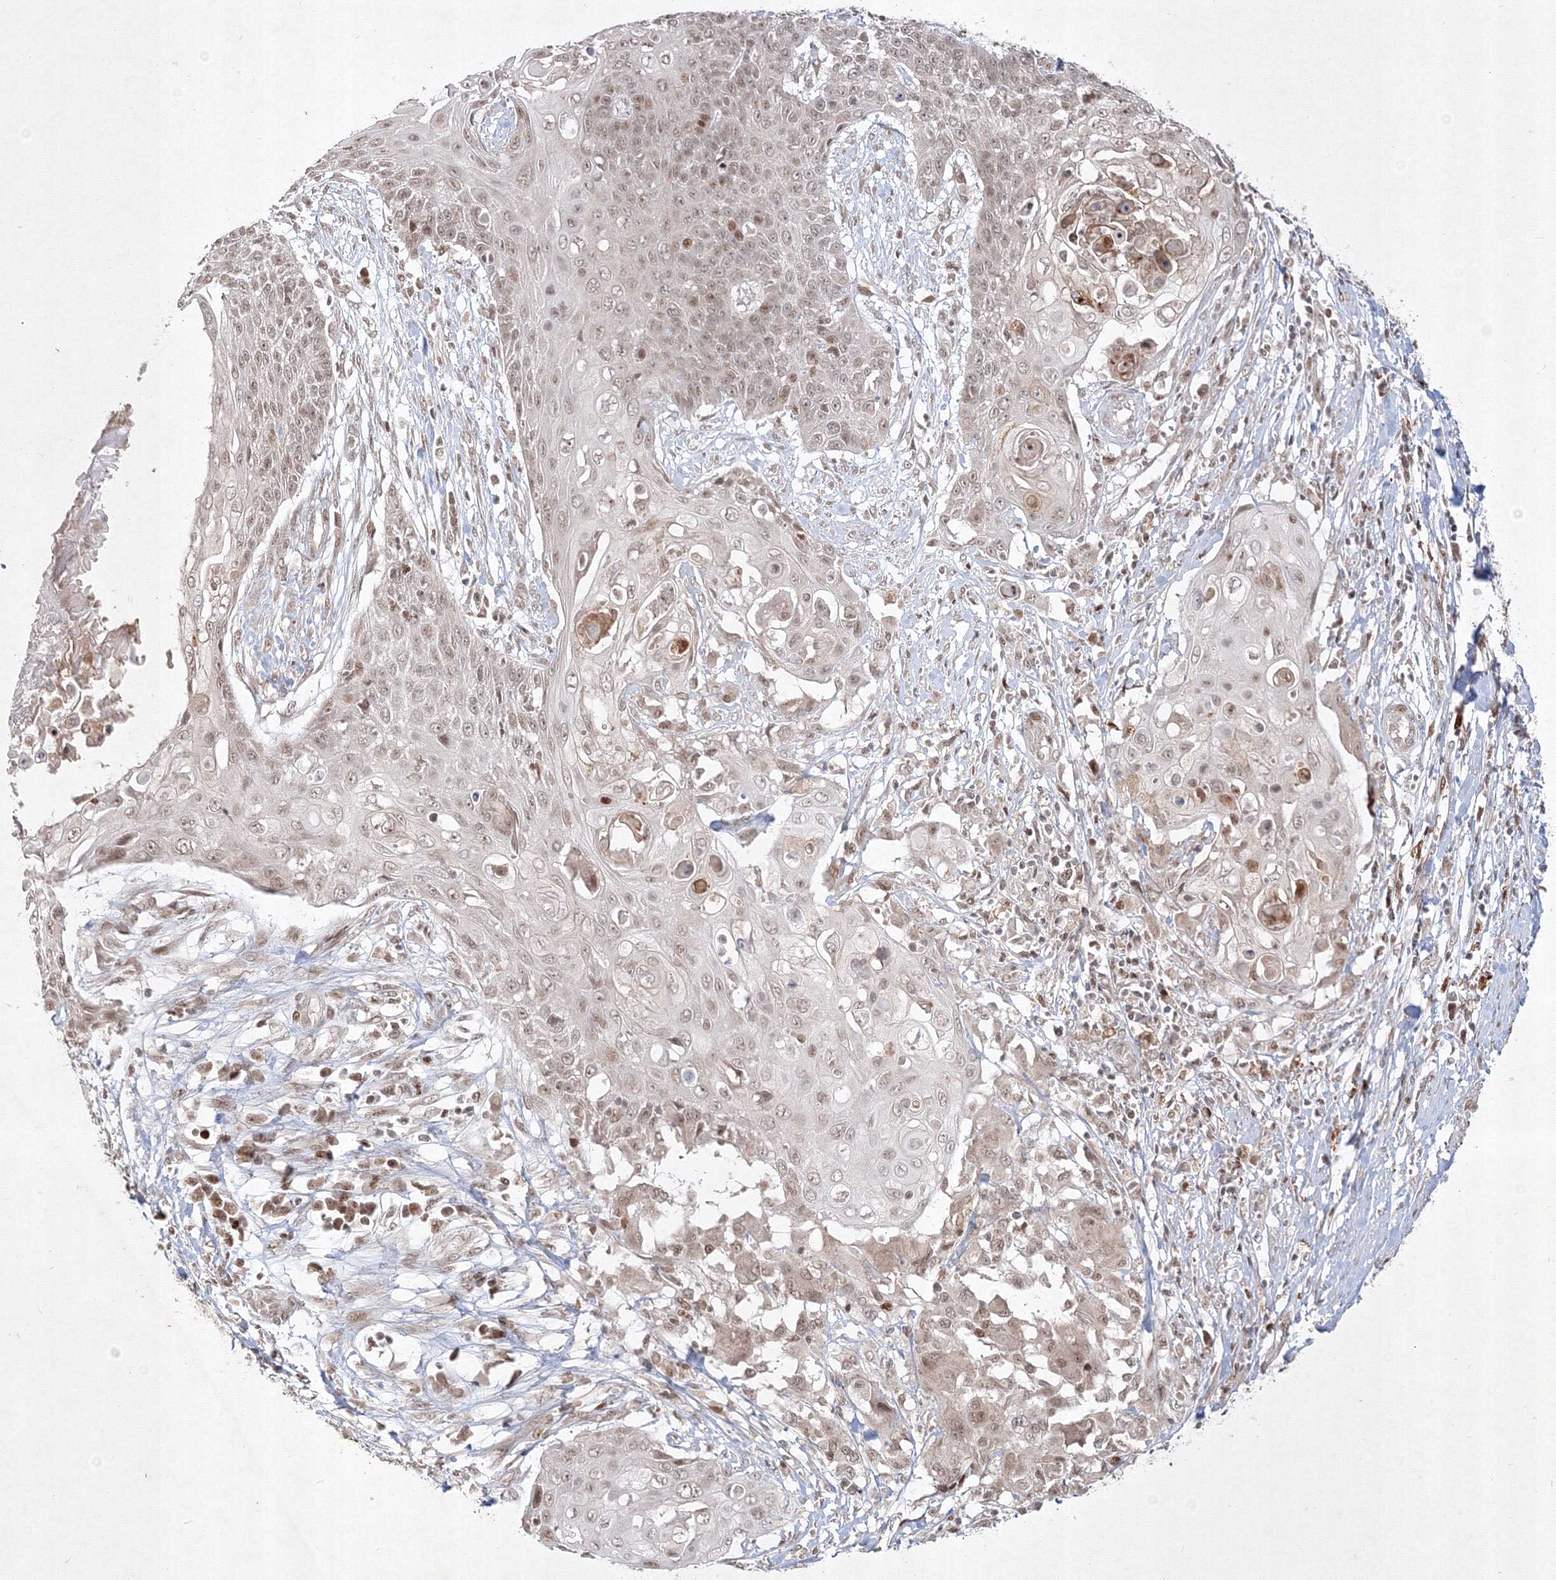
{"staining": {"intensity": "weak", "quantity": "<25%", "location": "nuclear"}, "tissue": "cervical cancer", "cell_type": "Tumor cells", "image_type": "cancer", "snomed": [{"axis": "morphology", "description": "Squamous cell carcinoma, NOS"}, {"axis": "topography", "description": "Cervix"}], "caption": "DAB (3,3'-diaminobenzidine) immunohistochemical staining of human cervical cancer demonstrates no significant positivity in tumor cells.", "gene": "TAB1", "patient": {"sex": "female", "age": 39}}